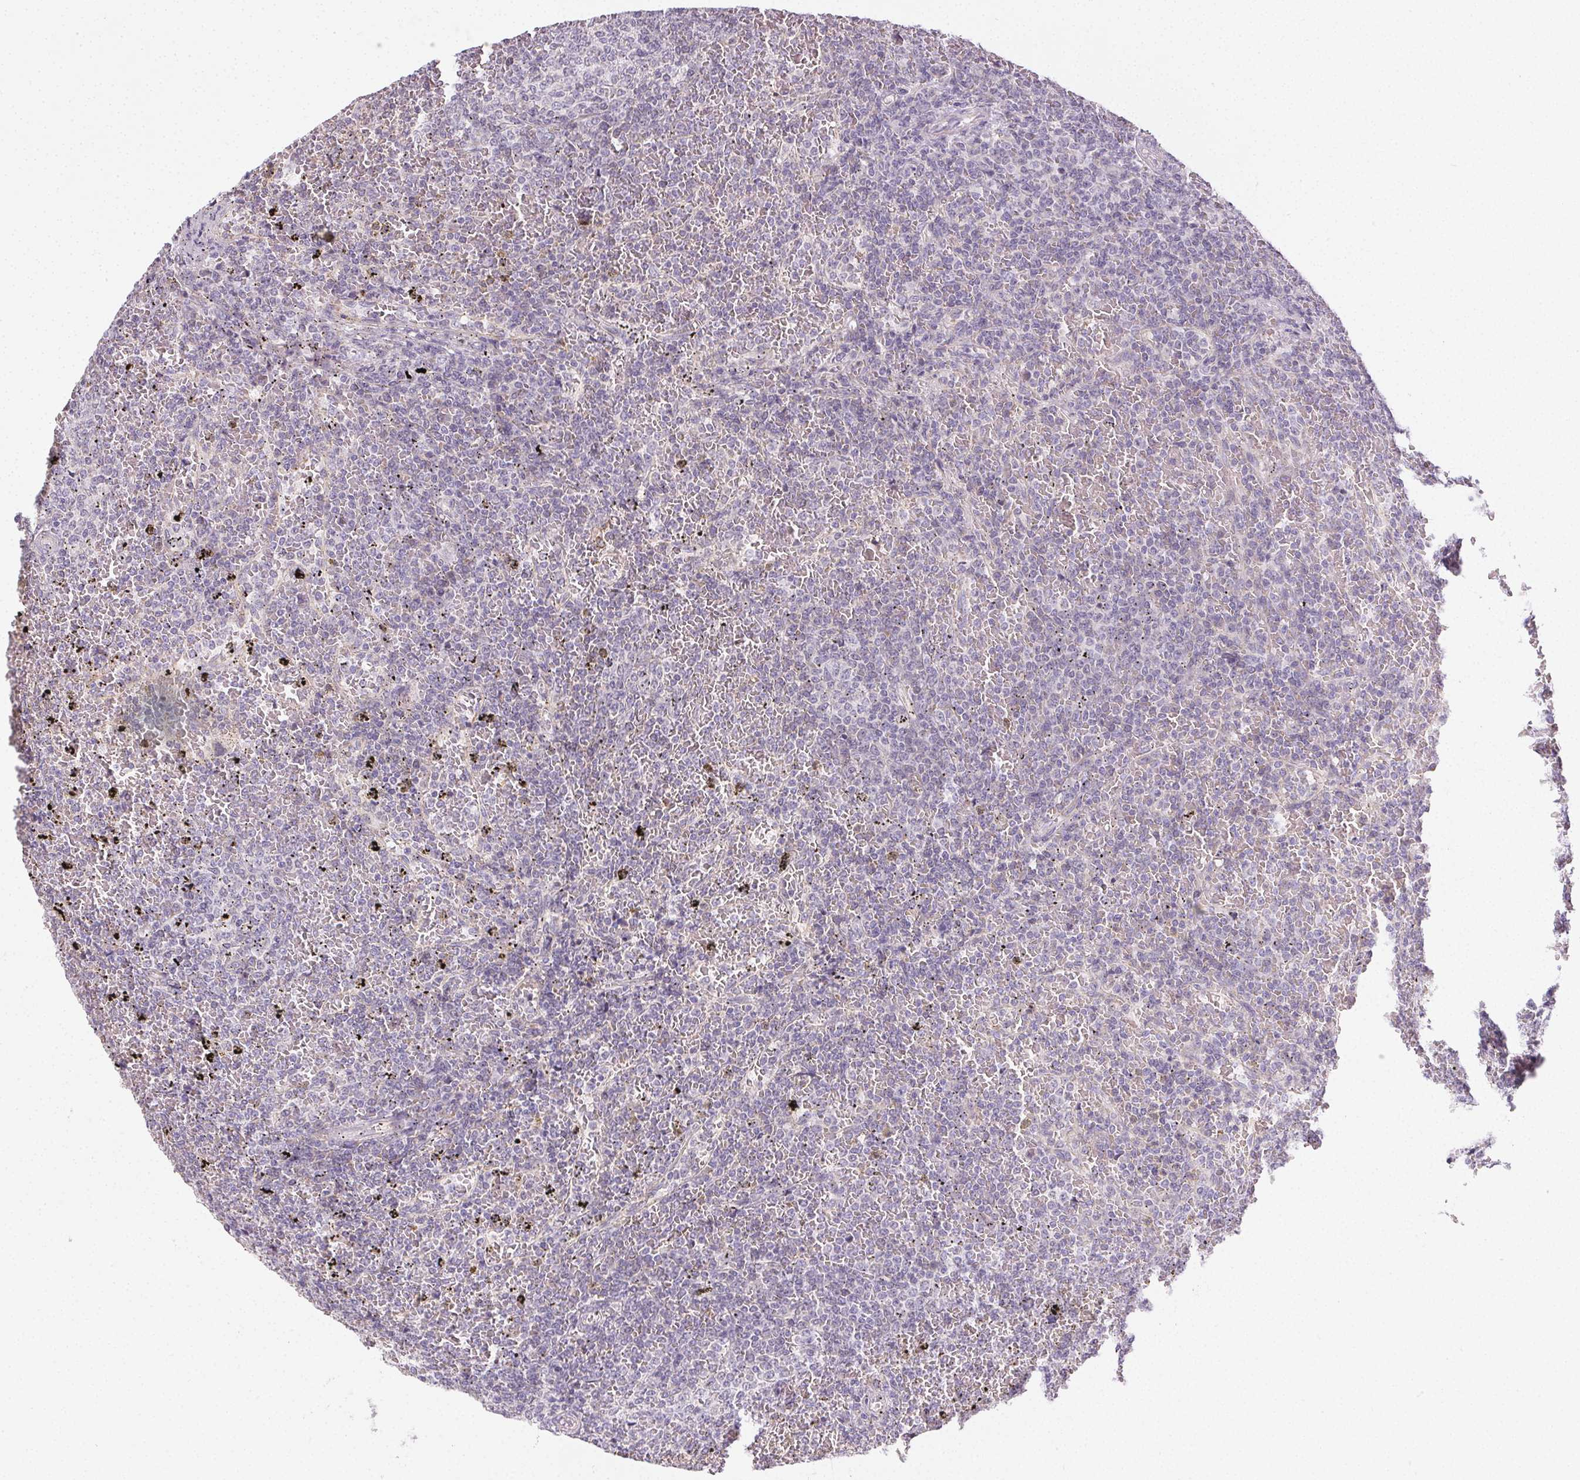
{"staining": {"intensity": "negative", "quantity": "none", "location": "none"}, "tissue": "lymphoma", "cell_type": "Tumor cells", "image_type": "cancer", "snomed": [{"axis": "morphology", "description": "Malignant lymphoma, non-Hodgkin's type, Low grade"}, {"axis": "topography", "description": "Spleen"}], "caption": "An immunohistochemistry image of lymphoma is shown. There is no staining in tumor cells of lymphoma.", "gene": "SMYD1", "patient": {"sex": "female", "age": 77}}